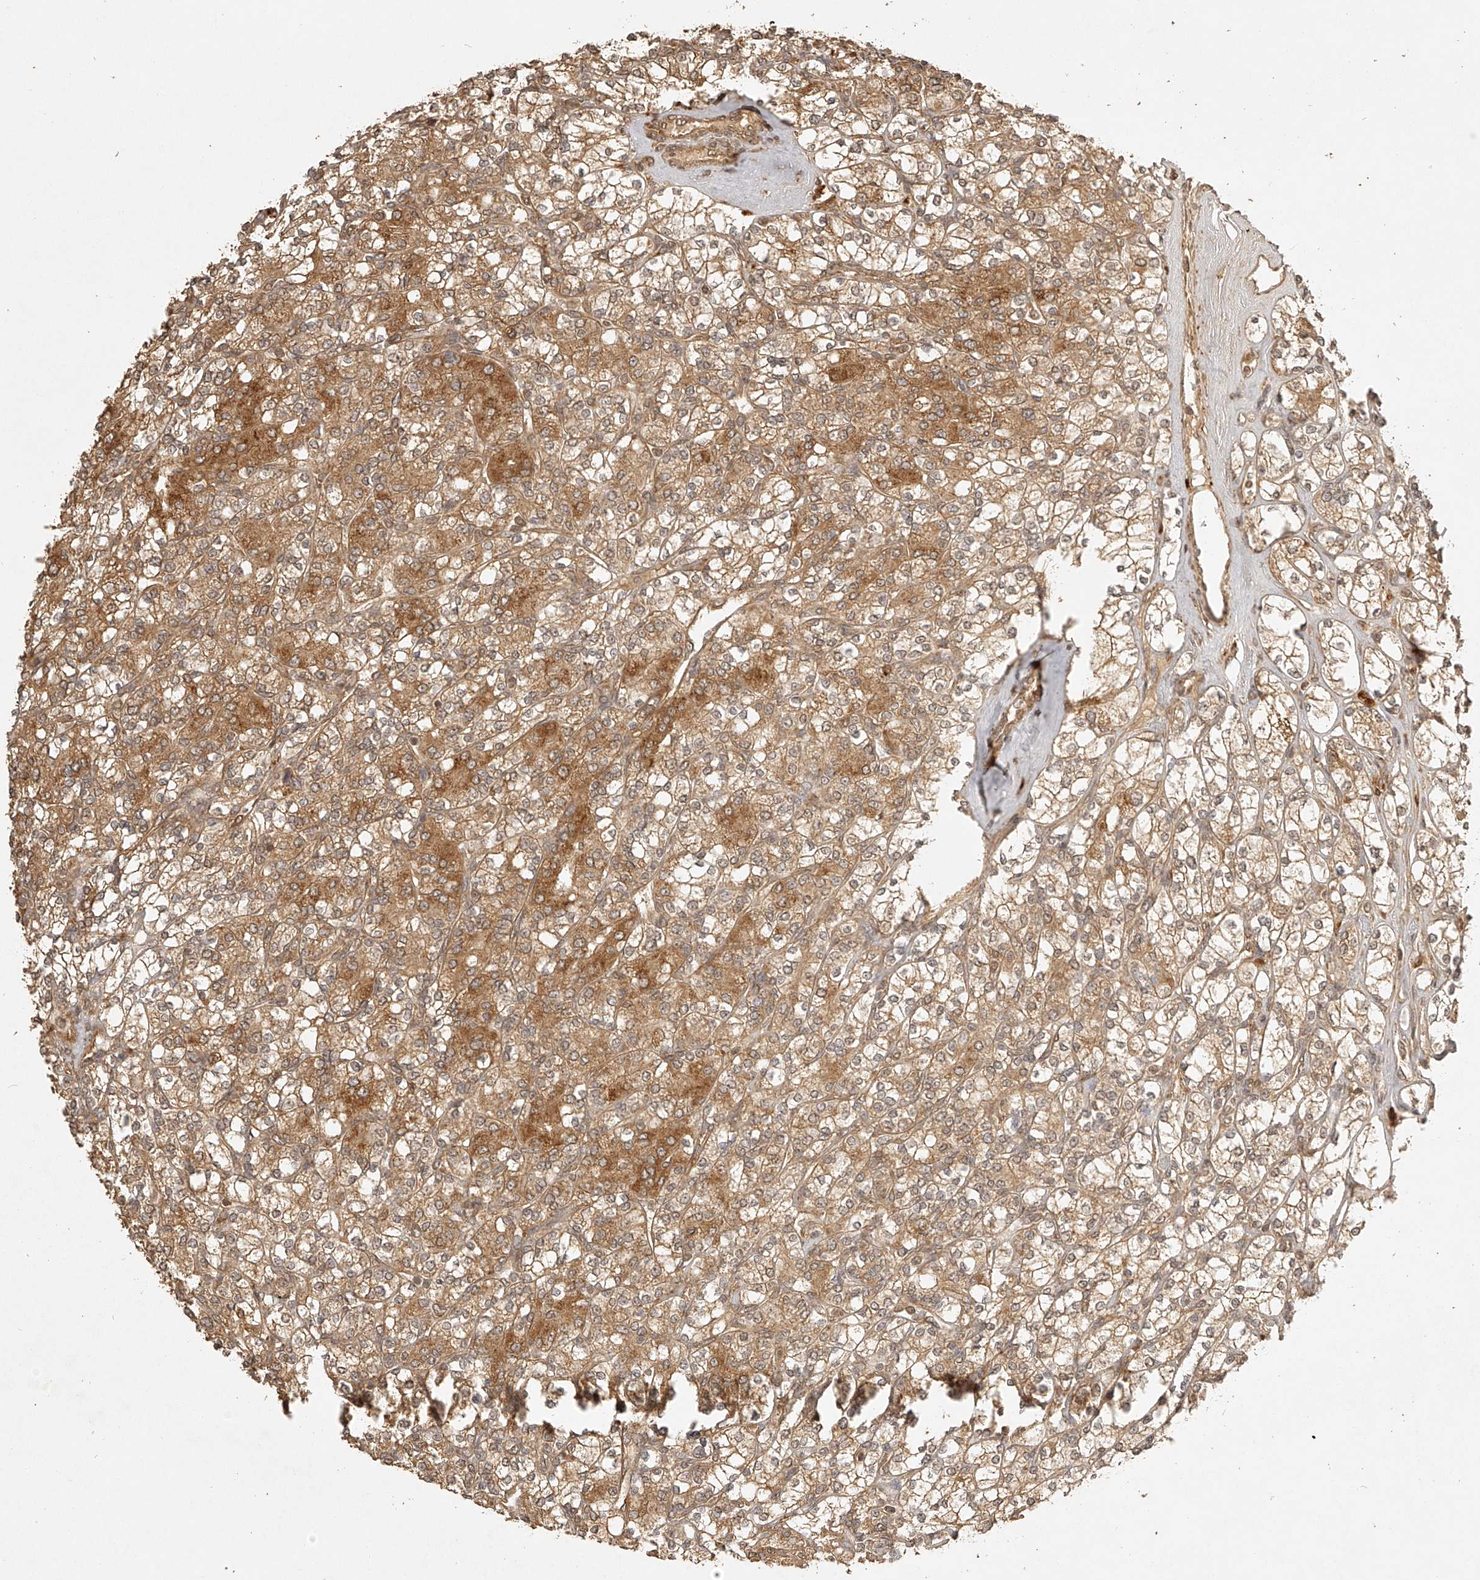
{"staining": {"intensity": "moderate", "quantity": ">75%", "location": "cytoplasmic/membranous"}, "tissue": "renal cancer", "cell_type": "Tumor cells", "image_type": "cancer", "snomed": [{"axis": "morphology", "description": "Adenocarcinoma, NOS"}, {"axis": "topography", "description": "Kidney"}], "caption": "Human renal cancer stained with a brown dye exhibits moderate cytoplasmic/membranous positive staining in about >75% of tumor cells.", "gene": "BCL2L11", "patient": {"sex": "male", "age": 77}}